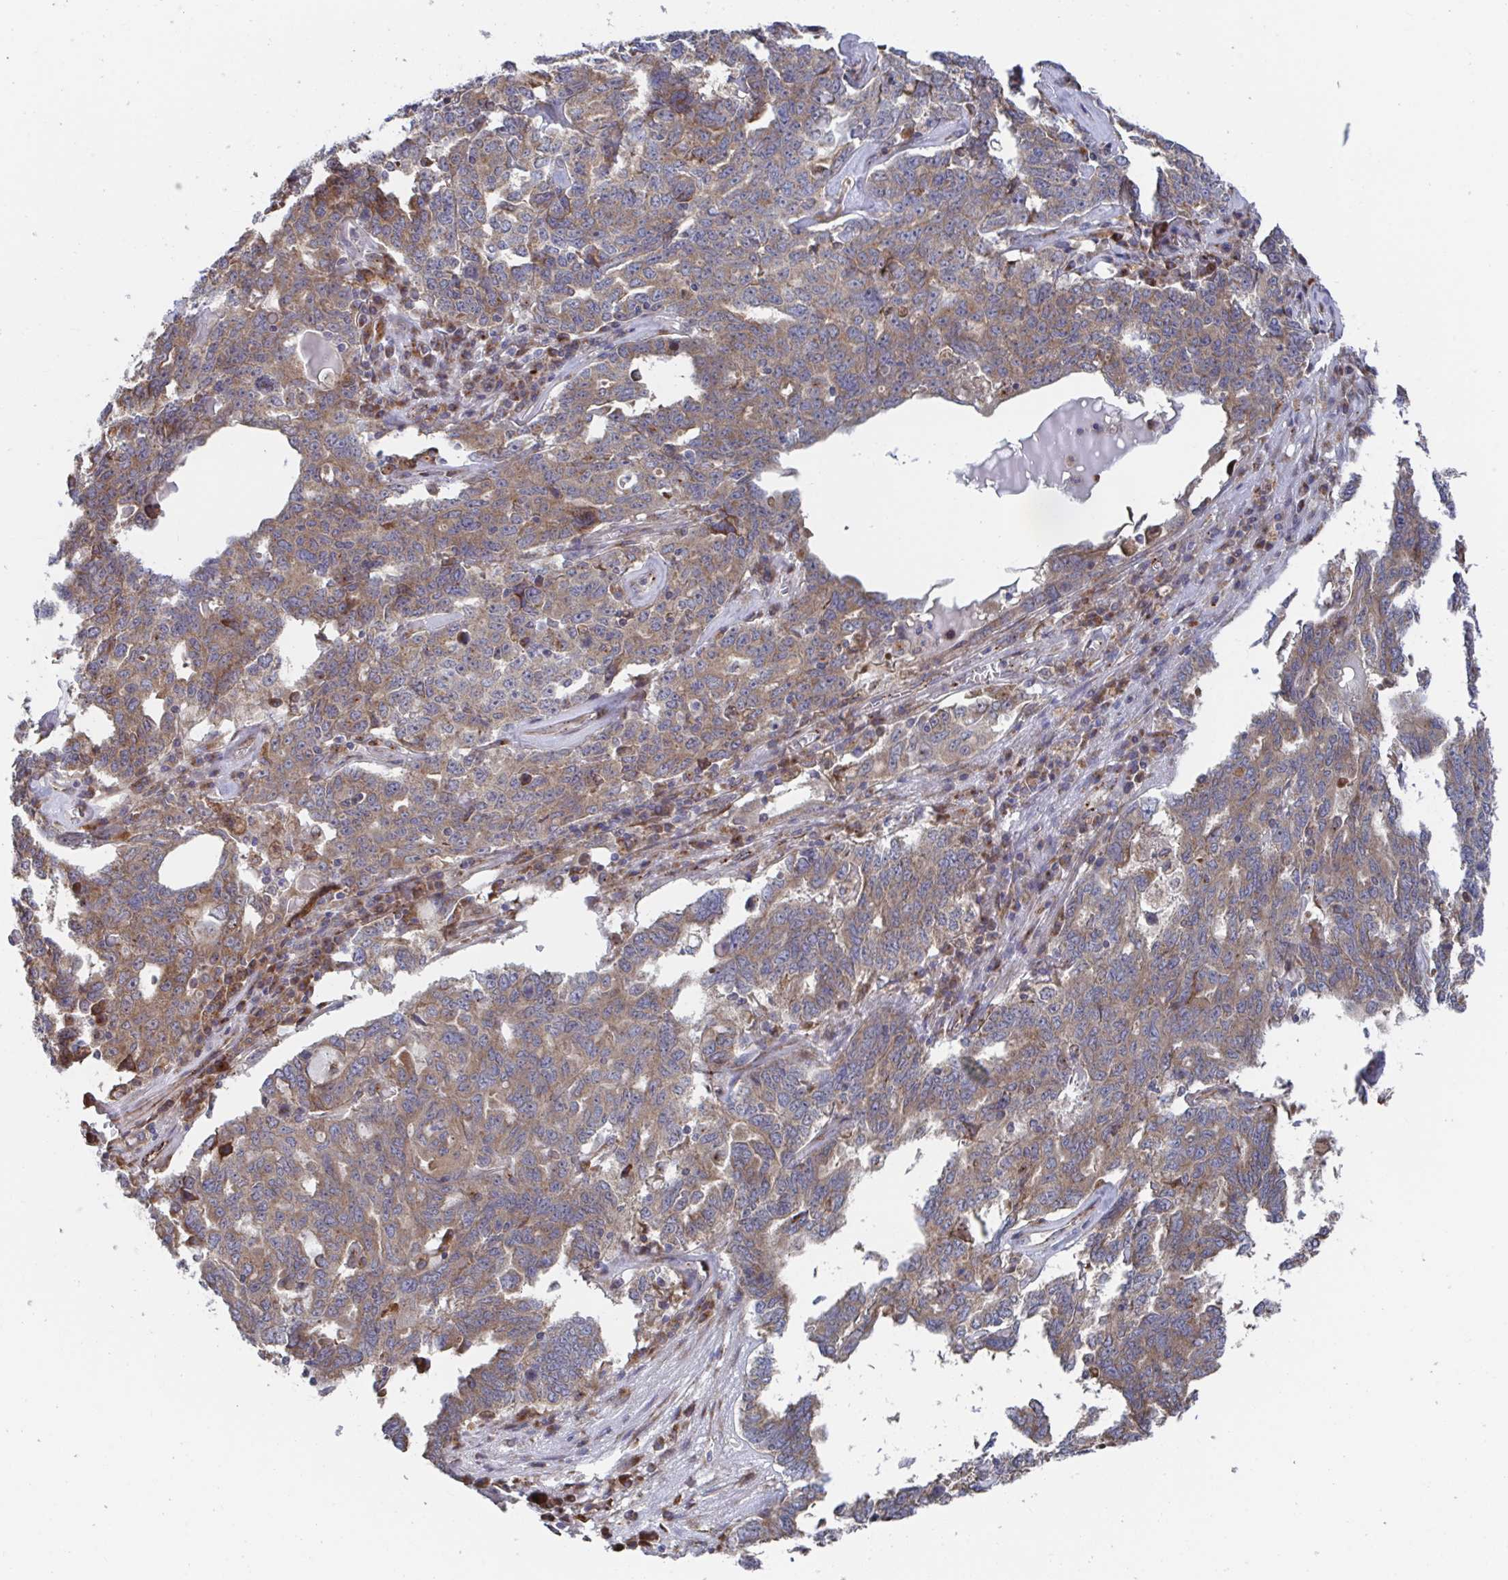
{"staining": {"intensity": "moderate", "quantity": ">75%", "location": "cytoplasmic/membranous"}, "tissue": "ovarian cancer", "cell_type": "Tumor cells", "image_type": "cancer", "snomed": [{"axis": "morphology", "description": "Carcinoma, endometroid"}, {"axis": "topography", "description": "Ovary"}], "caption": "A brown stain highlights moderate cytoplasmic/membranous staining of a protein in human ovarian cancer (endometroid carcinoma) tumor cells.", "gene": "FJX1", "patient": {"sex": "female", "age": 62}}